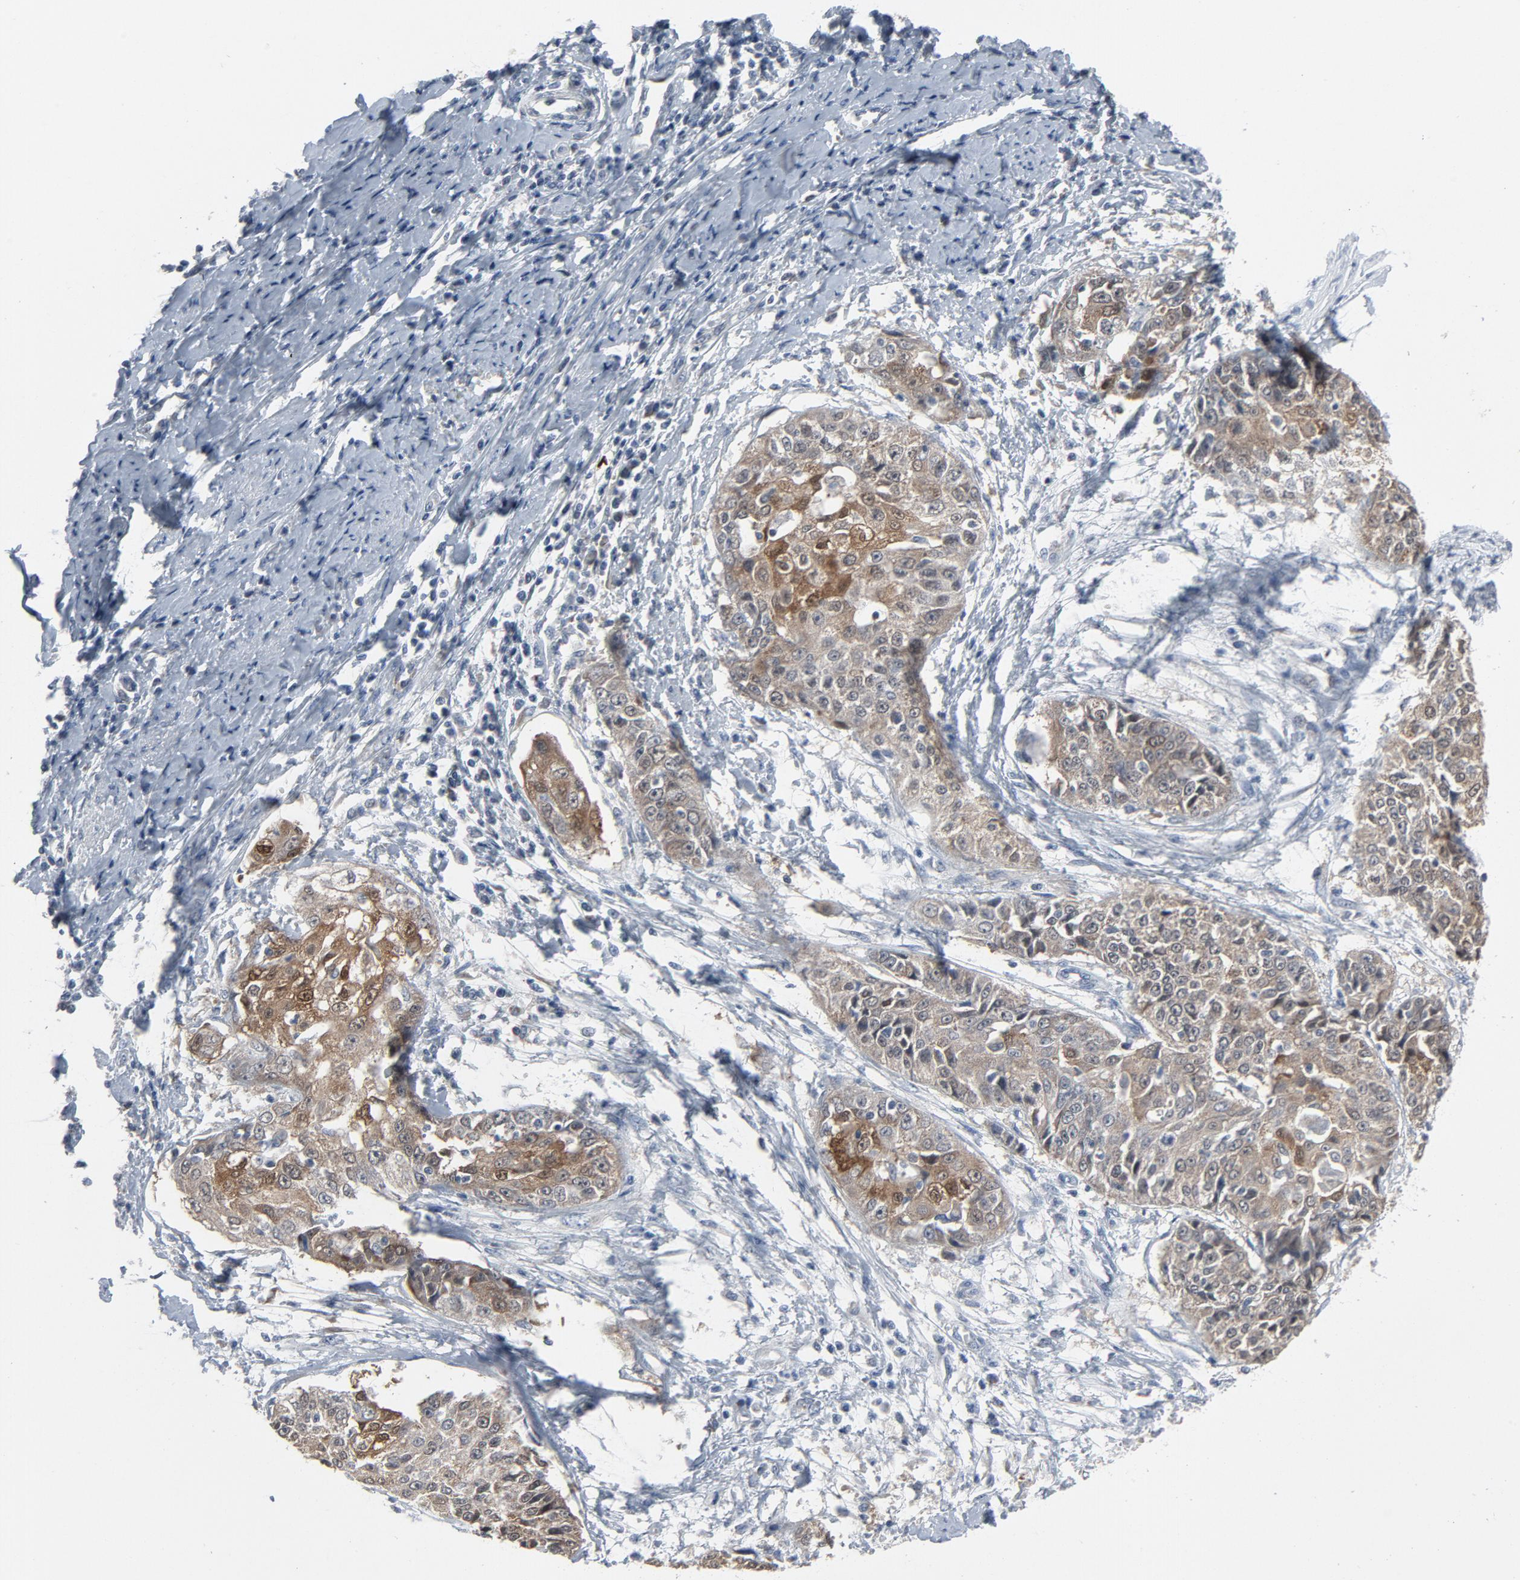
{"staining": {"intensity": "moderate", "quantity": "<25%", "location": "cytoplasmic/membranous,nuclear"}, "tissue": "cervical cancer", "cell_type": "Tumor cells", "image_type": "cancer", "snomed": [{"axis": "morphology", "description": "Squamous cell carcinoma, NOS"}, {"axis": "topography", "description": "Cervix"}], "caption": "Immunohistochemical staining of cervical cancer shows moderate cytoplasmic/membranous and nuclear protein positivity in about <25% of tumor cells.", "gene": "GPX2", "patient": {"sex": "female", "age": 64}}